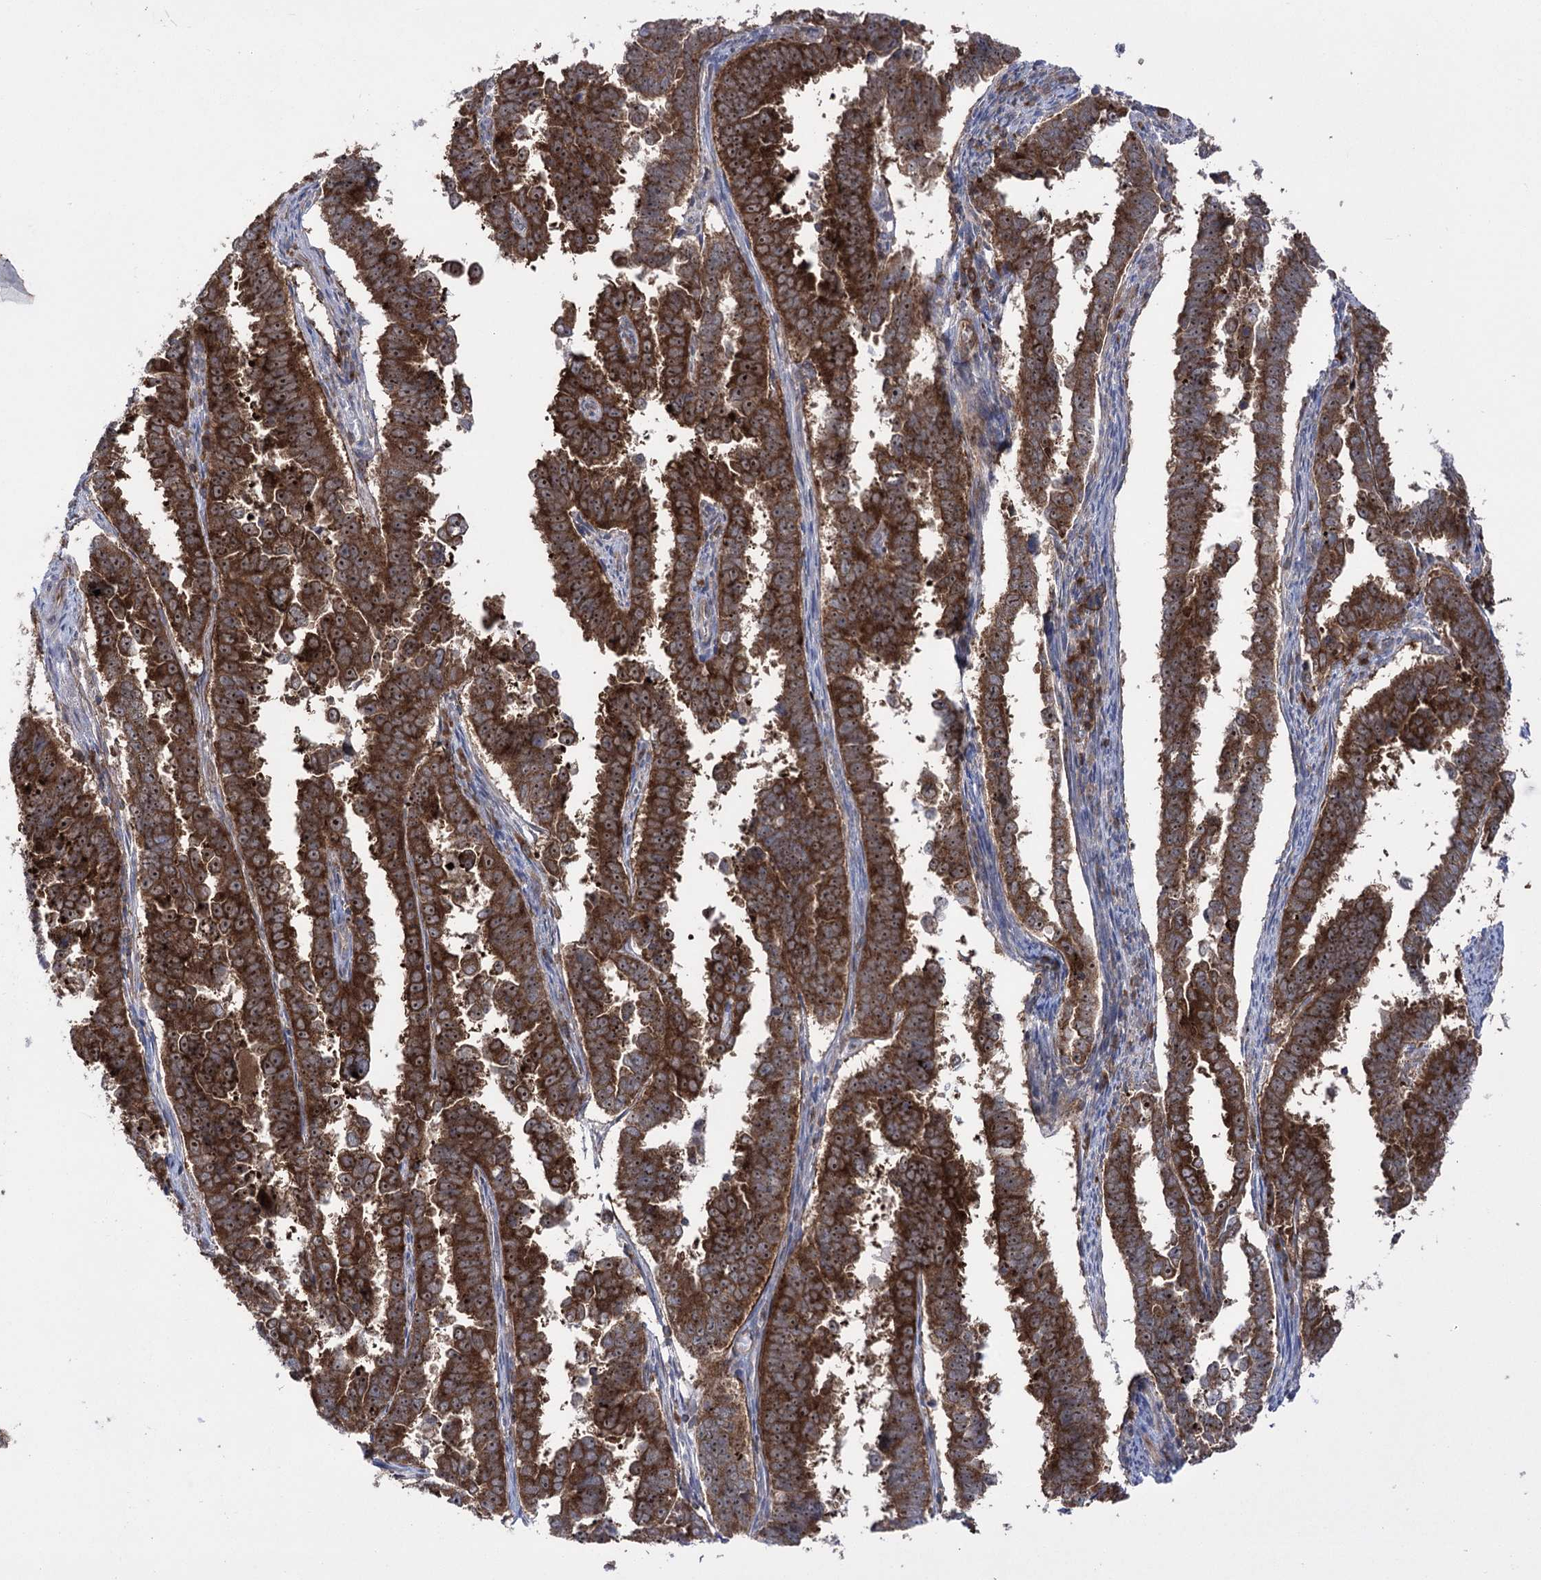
{"staining": {"intensity": "strong", "quantity": ">75%", "location": "cytoplasmic/membranous,nuclear"}, "tissue": "endometrial cancer", "cell_type": "Tumor cells", "image_type": "cancer", "snomed": [{"axis": "morphology", "description": "Adenocarcinoma, NOS"}, {"axis": "topography", "description": "Endometrium"}], "caption": "A brown stain shows strong cytoplasmic/membranous and nuclear positivity of a protein in adenocarcinoma (endometrial) tumor cells.", "gene": "ZNF622", "patient": {"sex": "female", "age": 75}}